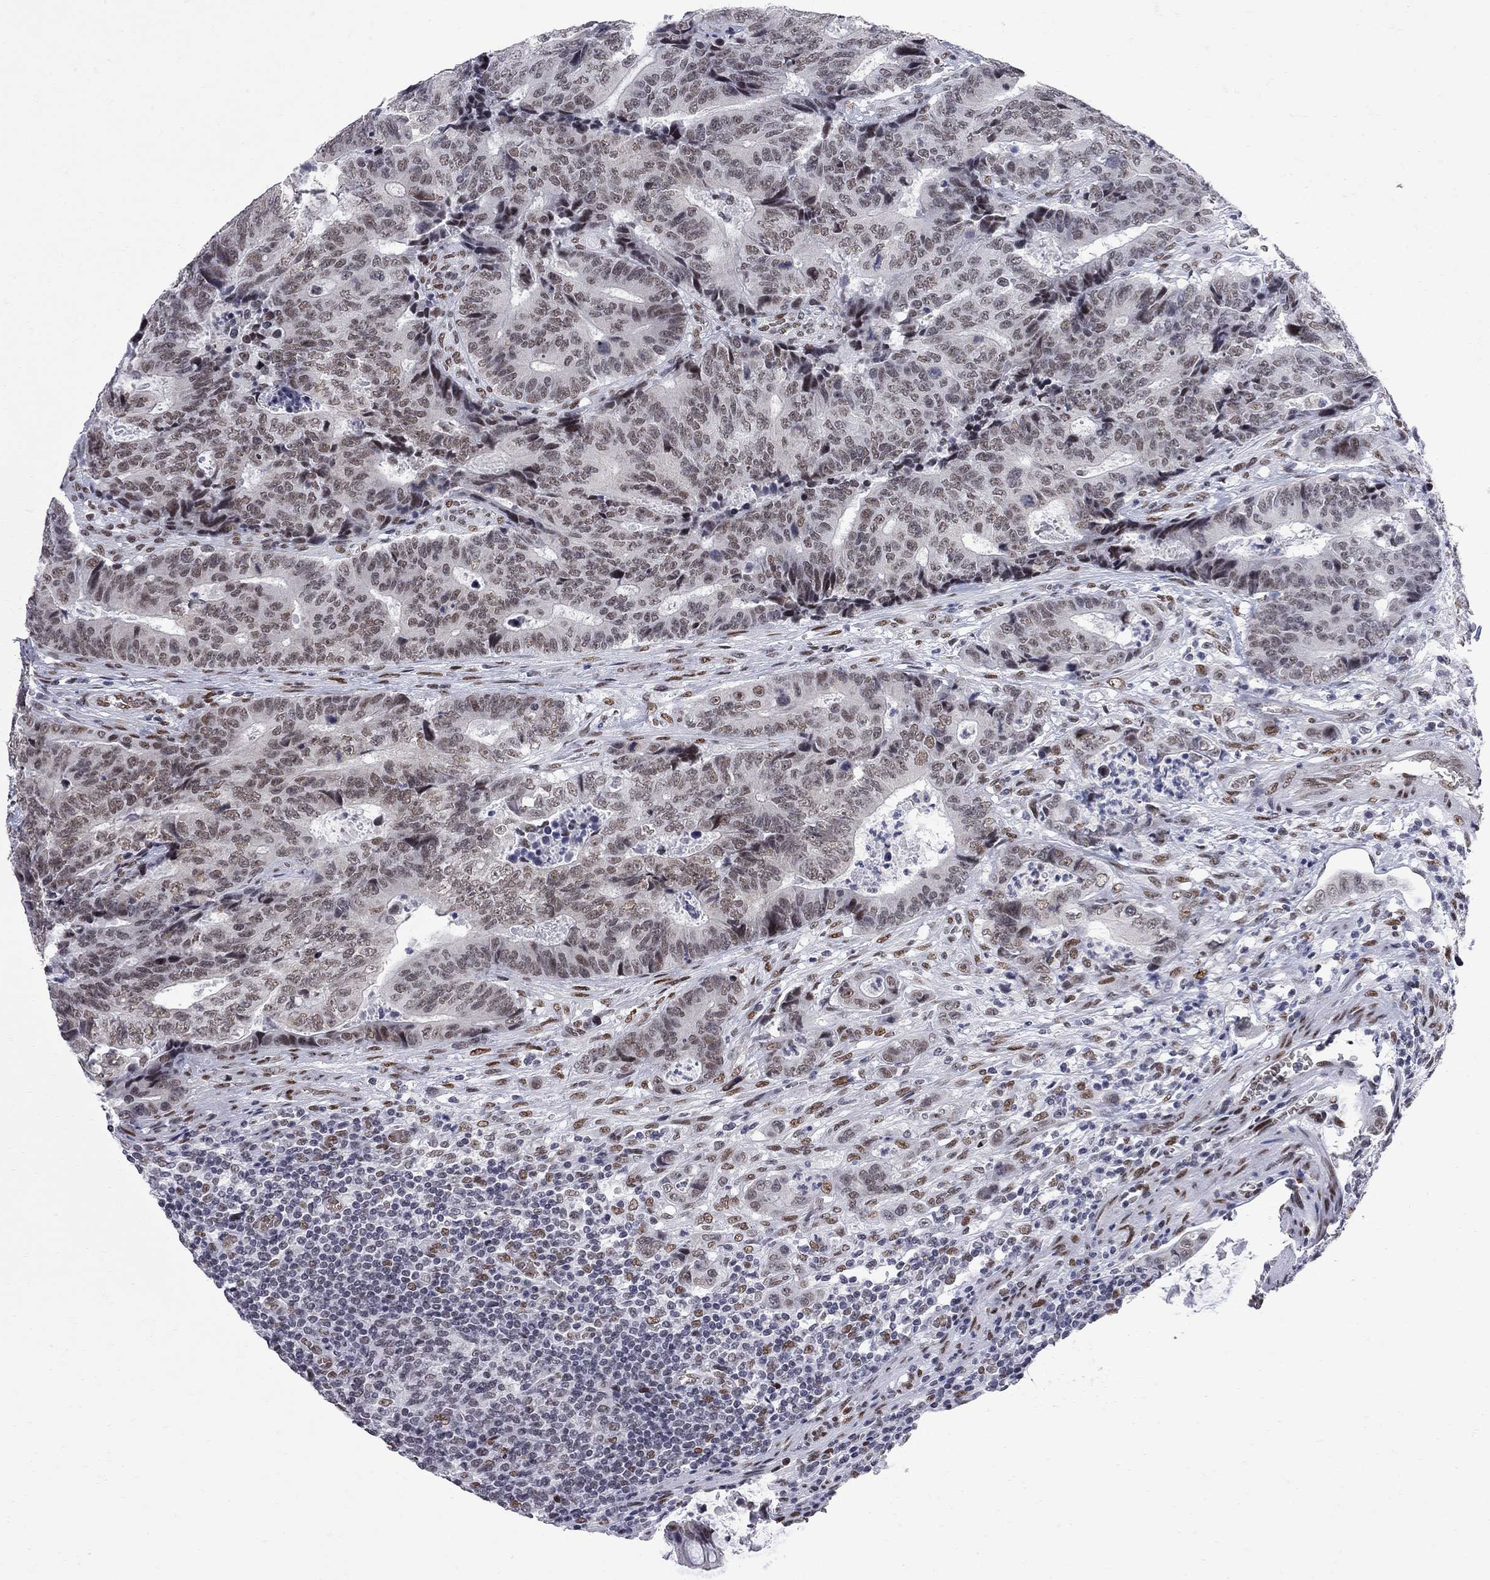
{"staining": {"intensity": "moderate", "quantity": "<25%", "location": "nuclear"}, "tissue": "colorectal cancer", "cell_type": "Tumor cells", "image_type": "cancer", "snomed": [{"axis": "morphology", "description": "Adenocarcinoma, NOS"}, {"axis": "topography", "description": "Colon"}], "caption": "Brown immunohistochemical staining in colorectal cancer reveals moderate nuclear positivity in approximately <25% of tumor cells.", "gene": "ZBTB47", "patient": {"sex": "female", "age": 48}}